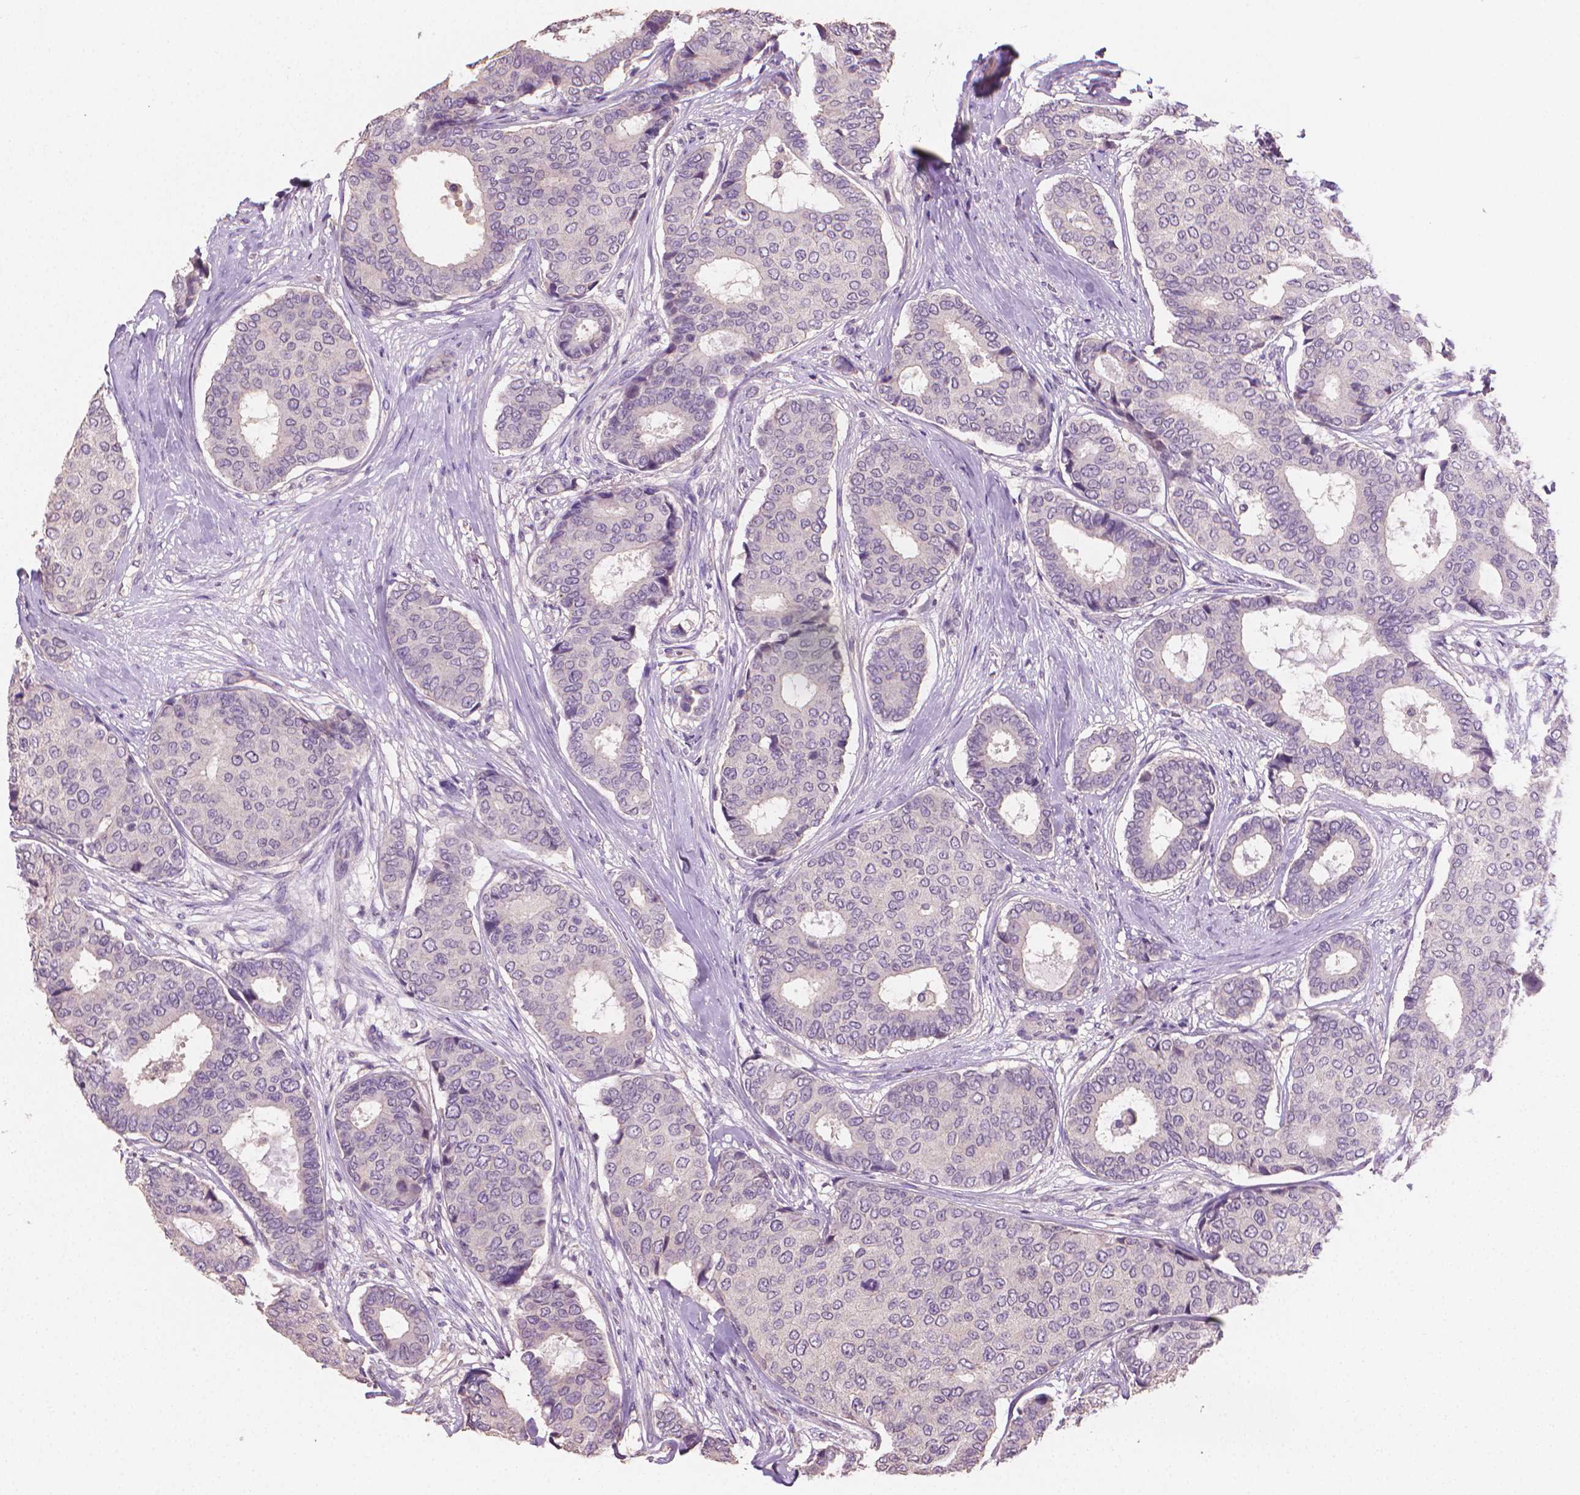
{"staining": {"intensity": "negative", "quantity": "none", "location": "none"}, "tissue": "breast cancer", "cell_type": "Tumor cells", "image_type": "cancer", "snomed": [{"axis": "morphology", "description": "Duct carcinoma"}, {"axis": "topography", "description": "Breast"}], "caption": "Immunohistochemistry (IHC) of human breast cancer (intraductal carcinoma) demonstrates no positivity in tumor cells.", "gene": "CATIP", "patient": {"sex": "female", "age": 75}}